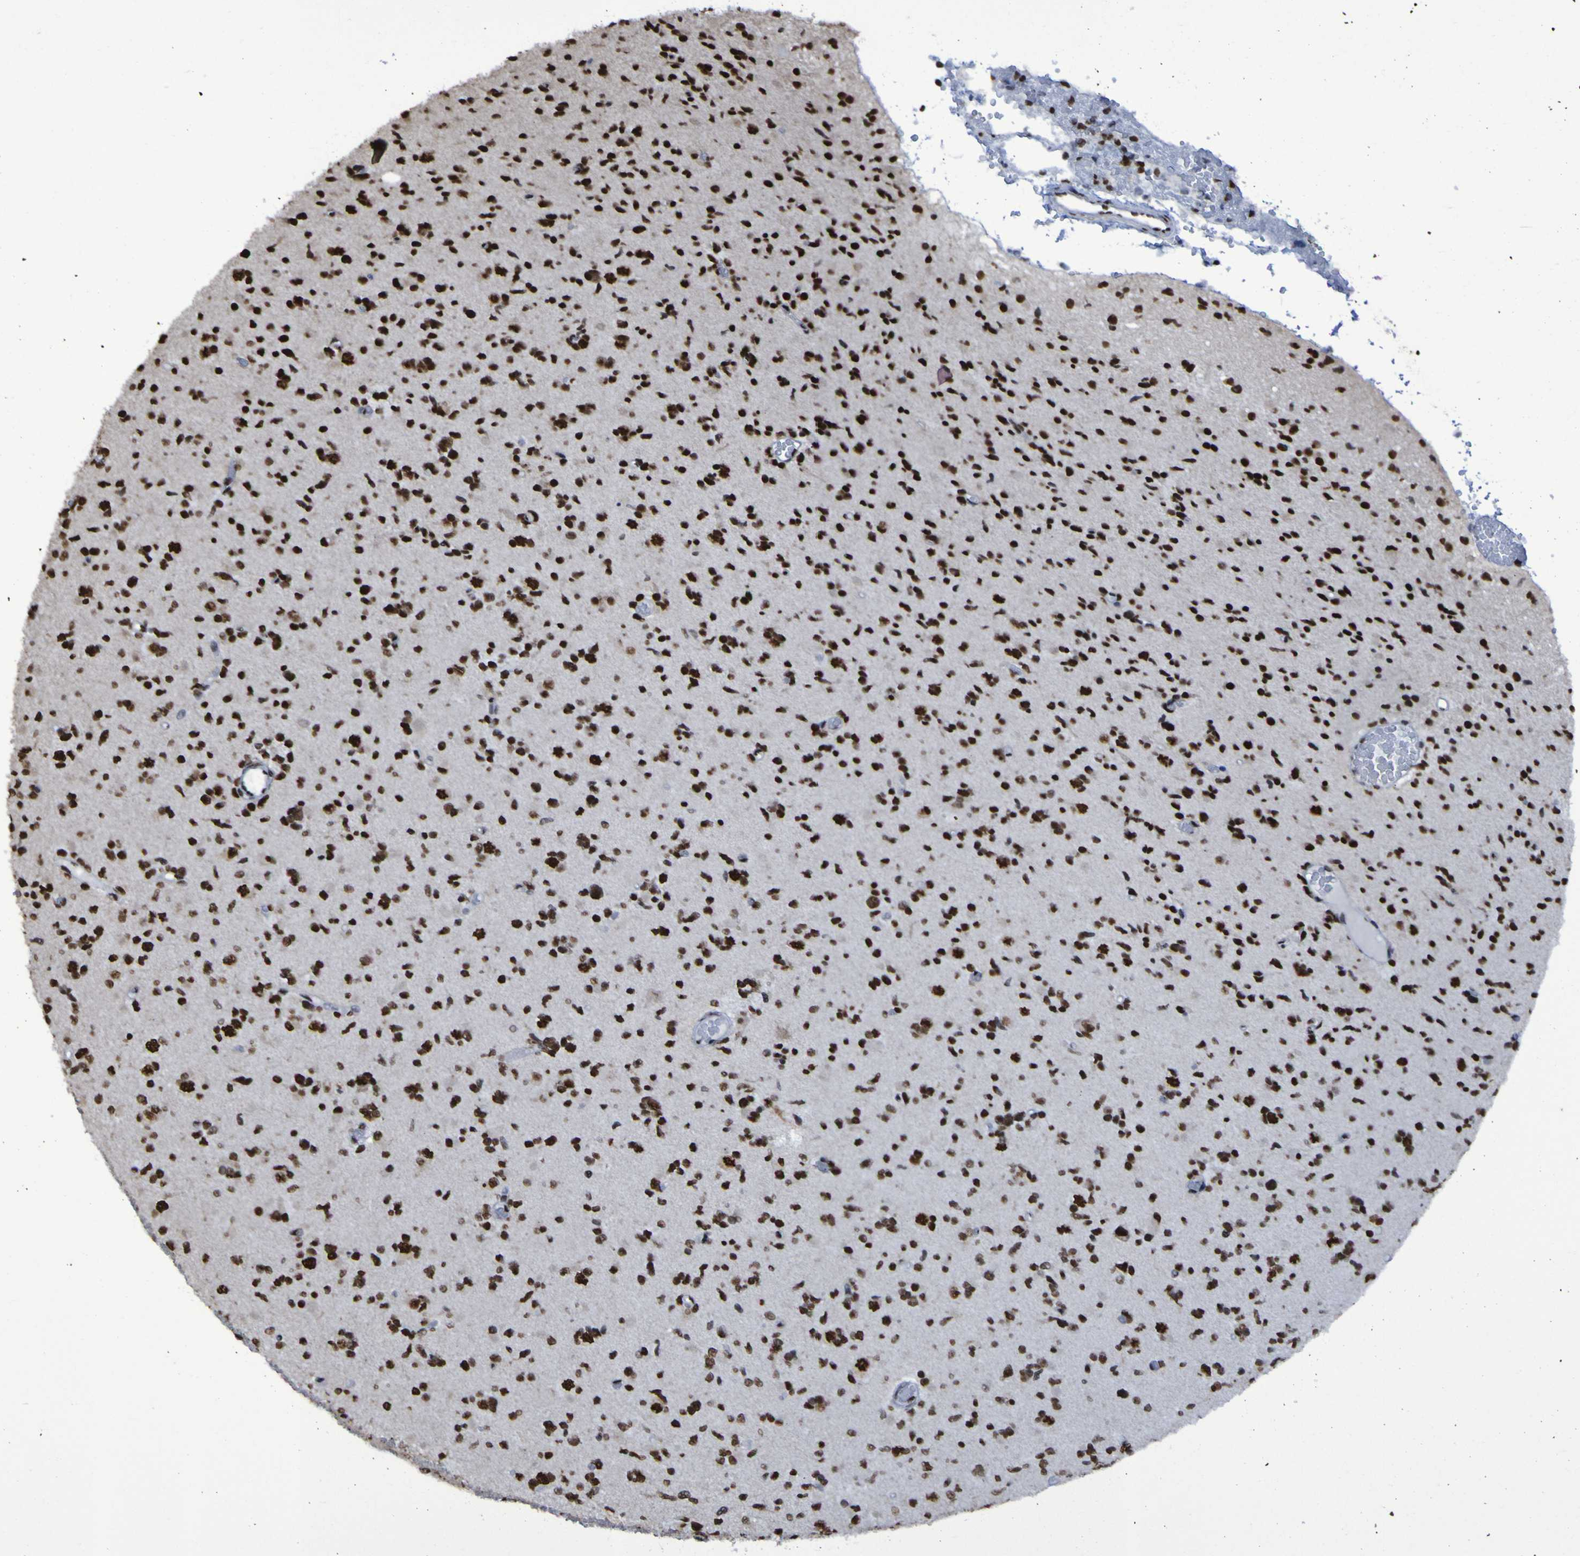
{"staining": {"intensity": "strong", "quantity": ">75%", "location": "nuclear"}, "tissue": "glioma", "cell_type": "Tumor cells", "image_type": "cancer", "snomed": [{"axis": "morphology", "description": "Glioma, malignant, Low grade"}, {"axis": "topography", "description": "Brain"}], "caption": "IHC histopathology image of neoplastic tissue: low-grade glioma (malignant) stained using immunohistochemistry exhibits high levels of strong protein expression localized specifically in the nuclear of tumor cells, appearing as a nuclear brown color.", "gene": "HNRNPR", "patient": {"sex": "female", "age": 22}}